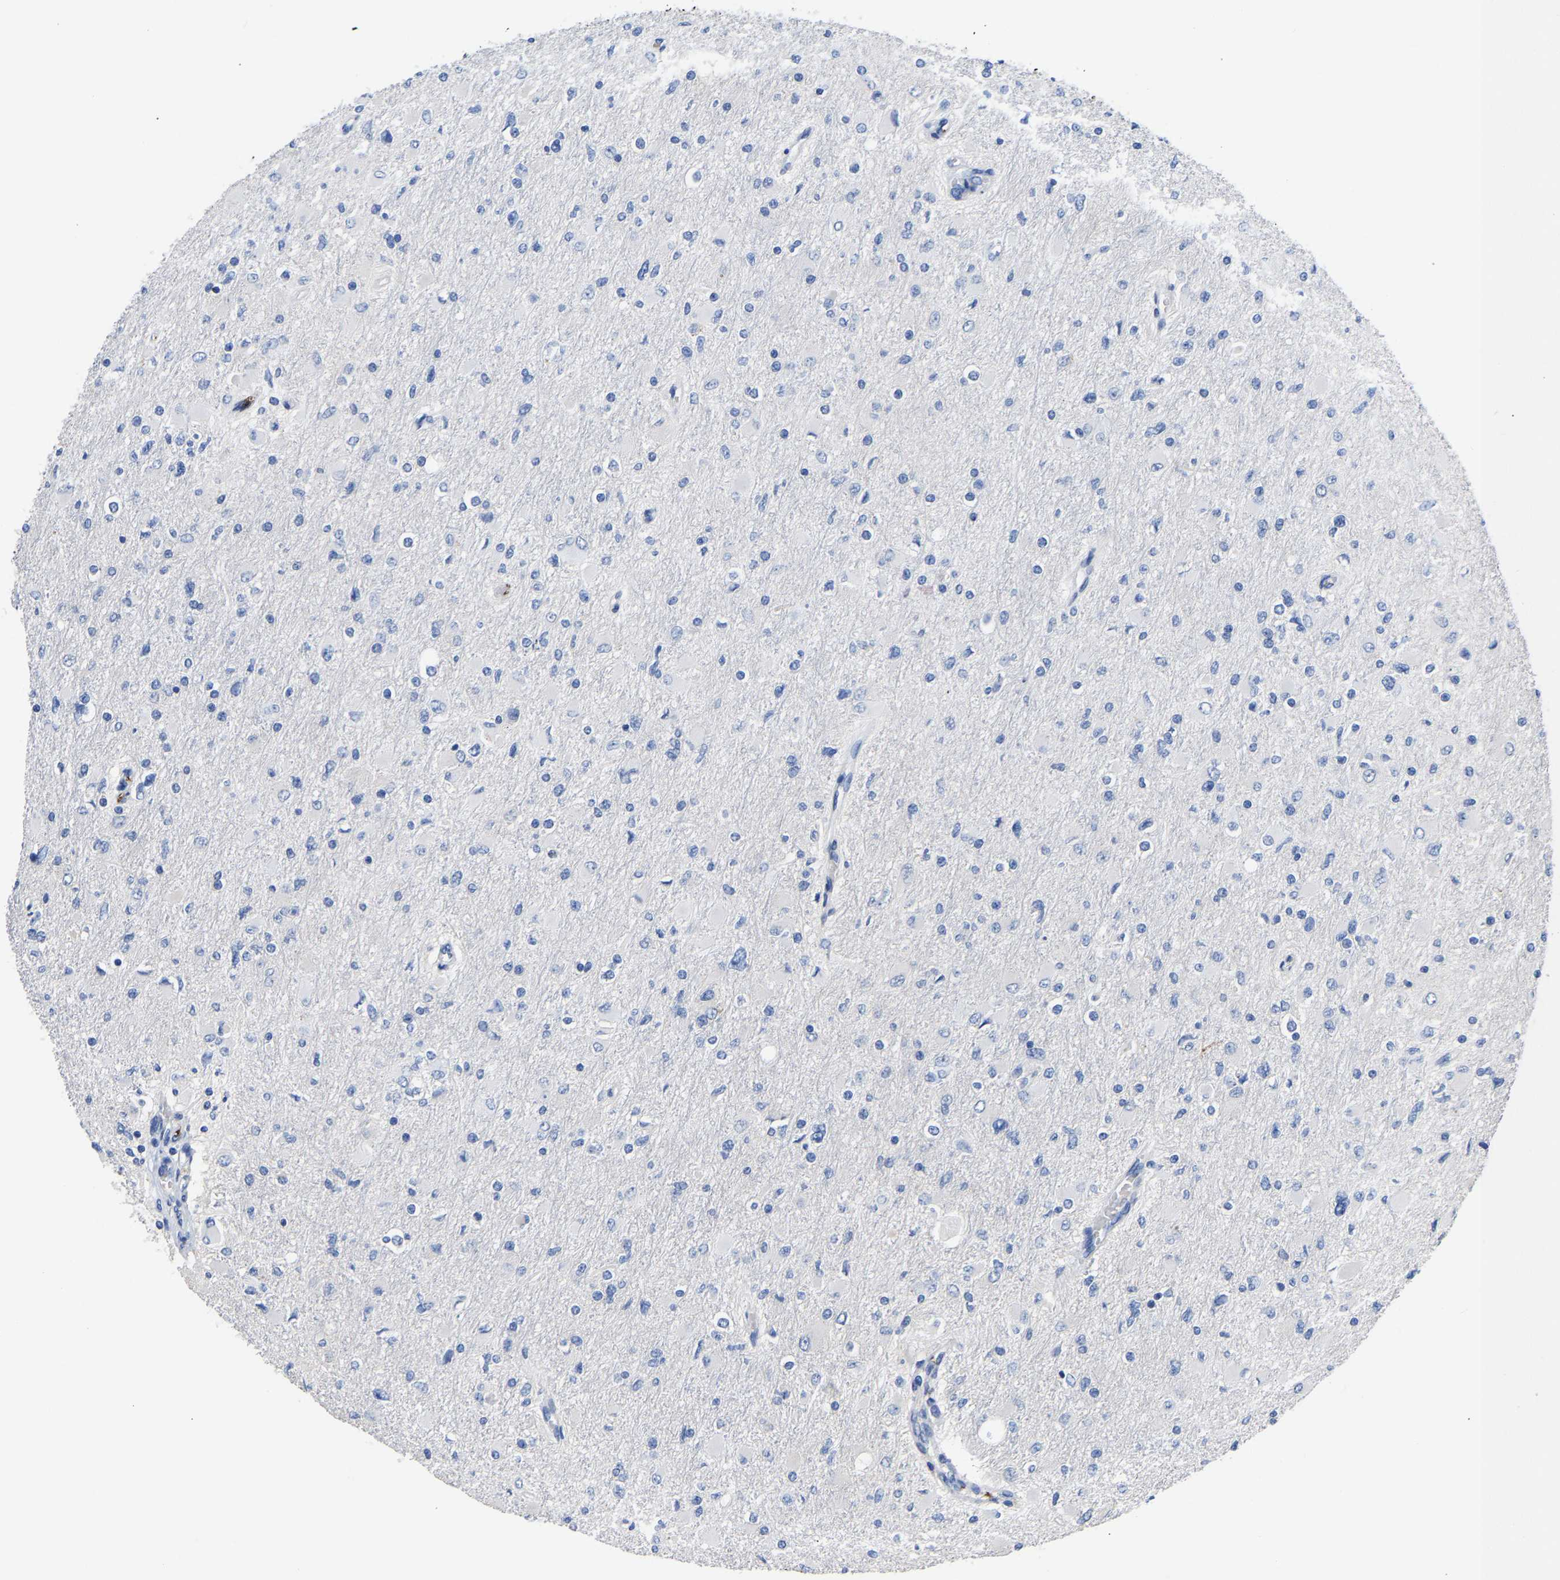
{"staining": {"intensity": "negative", "quantity": "none", "location": "none"}, "tissue": "glioma", "cell_type": "Tumor cells", "image_type": "cancer", "snomed": [{"axis": "morphology", "description": "Glioma, malignant, High grade"}, {"axis": "topography", "description": "Cerebral cortex"}], "caption": "IHC of malignant high-grade glioma demonstrates no positivity in tumor cells.", "gene": "FGF18", "patient": {"sex": "female", "age": 36}}